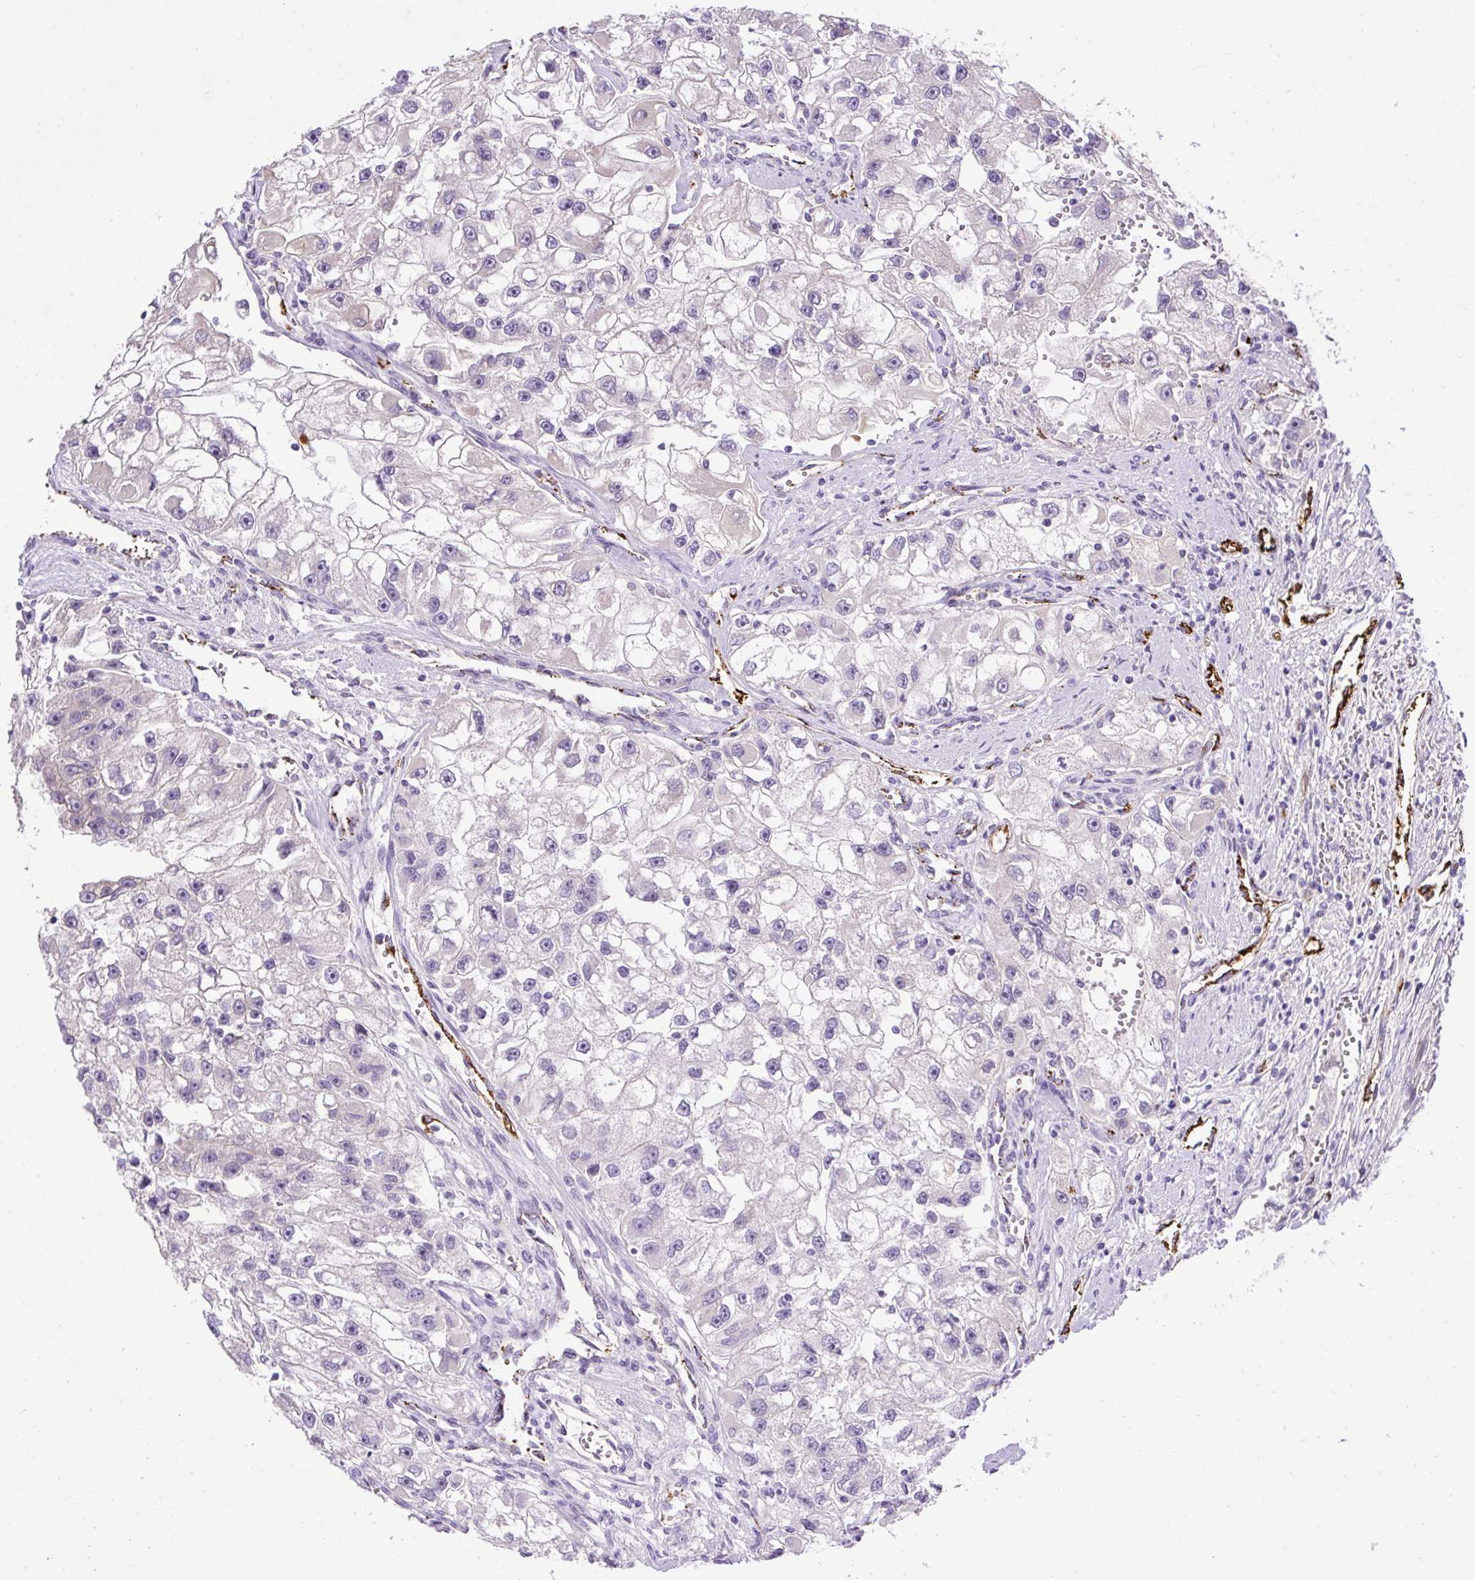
{"staining": {"intensity": "negative", "quantity": "none", "location": "none"}, "tissue": "renal cancer", "cell_type": "Tumor cells", "image_type": "cancer", "snomed": [{"axis": "morphology", "description": "Adenocarcinoma, NOS"}, {"axis": "topography", "description": "Kidney"}], "caption": "DAB (3,3'-diaminobenzidine) immunohistochemical staining of human renal cancer reveals no significant staining in tumor cells. (DAB (3,3'-diaminobenzidine) immunohistochemistry (IHC) with hematoxylin counter stain).", "gene": "LEFTY2", "patient": {"sex": "male", "age": 63}}